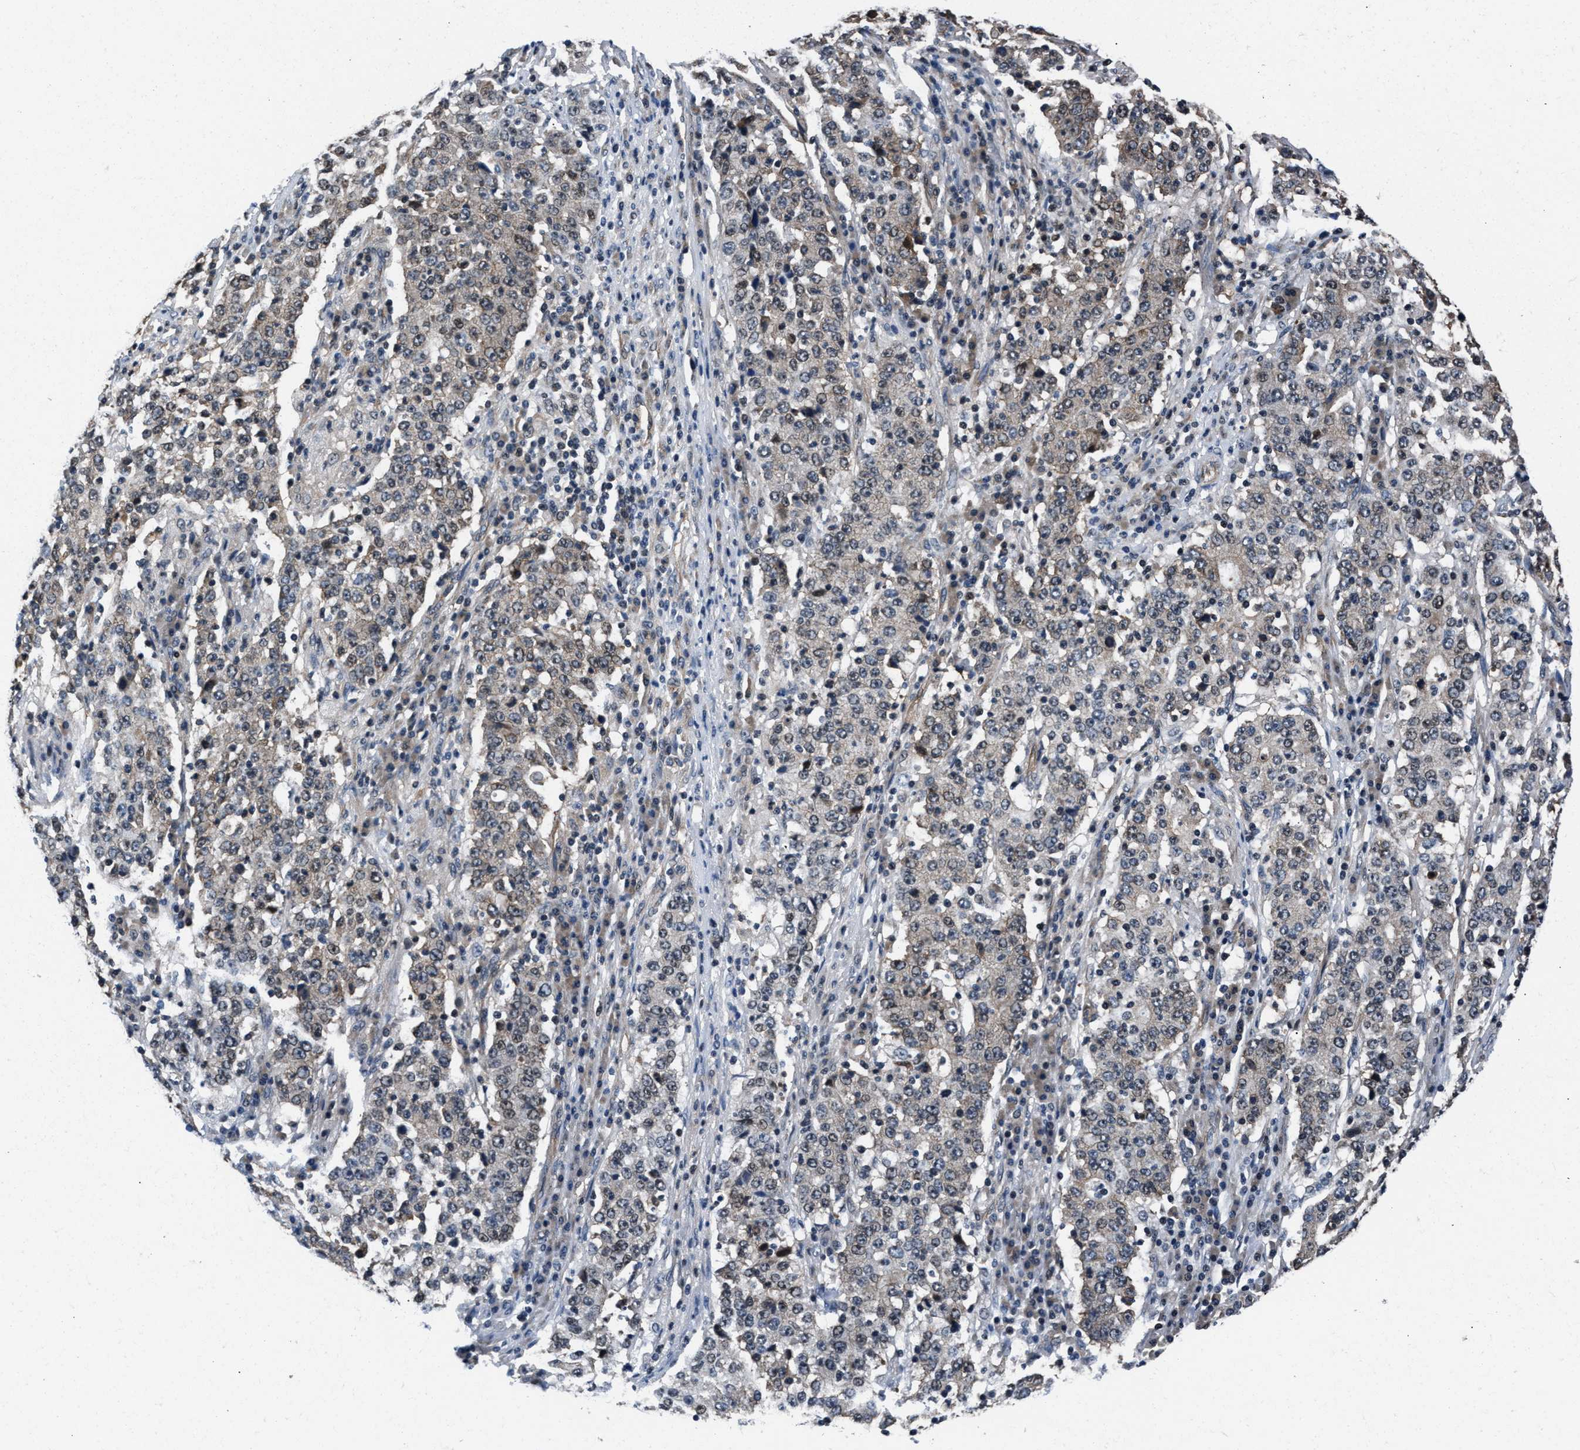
{"staining": {"intensity": "negative", "quantity": "none", "location": "none"}, "tissue": "stomach cancer", "cell_type": "Tumor cells", "image_type": "cancer", "snomed": [{"axis": "morphology", "description": "Adenocarcinoma, NOS"}, {"axis": "topography", "description": "Stomach"}], "caption": "The IHC histopathology image has no significant expression in tumor cells of stomach cancer tissue.", "gene": "RBM33", "patient": {"sex": "male", "age": 59}}